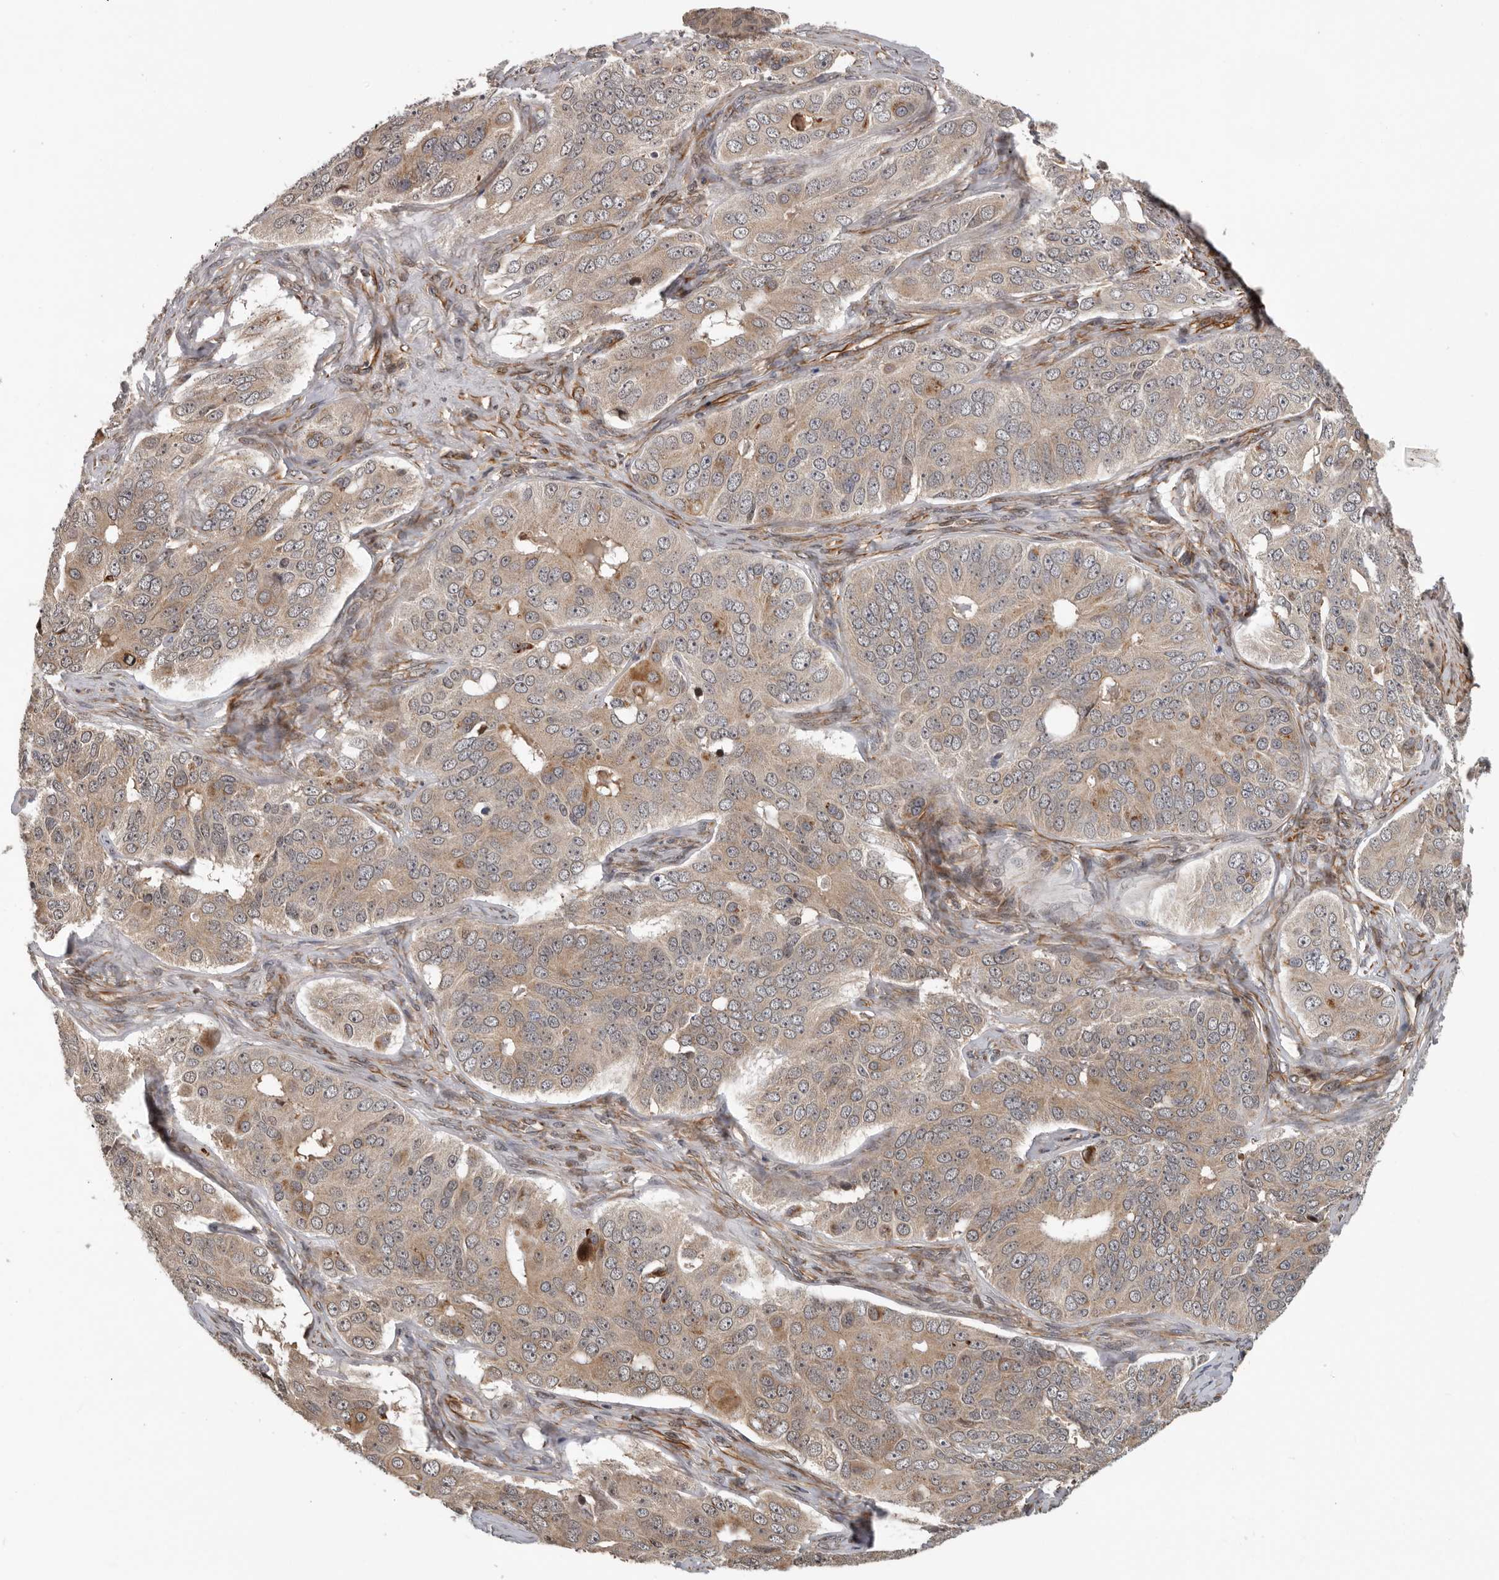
{"staining": {"intensity": "weak", "quantity": ">75%", "location": "cytoplasmic/membranous"}, "tissue": "ovarian cancer", "cell_type": "Tumor cells", "image_type": "cancer", "snomed": [{"axis": "morphology", "description": "Carcinoma, endometroid"}, {"axis": "topography", "description": "Ovary"}], "caption": "Ovarian cancer (endometroid carcinoma) stained with IHC exhibits weak cytoplasmic/membranous expression in about >75% of tumor cells. The staining was performed using DAB, with brown indicating positive protein expression. Nuclei are stained blue with hematoxylin.", "gene": "RNF157", "patient": {"sex": "female", "age": 51}}